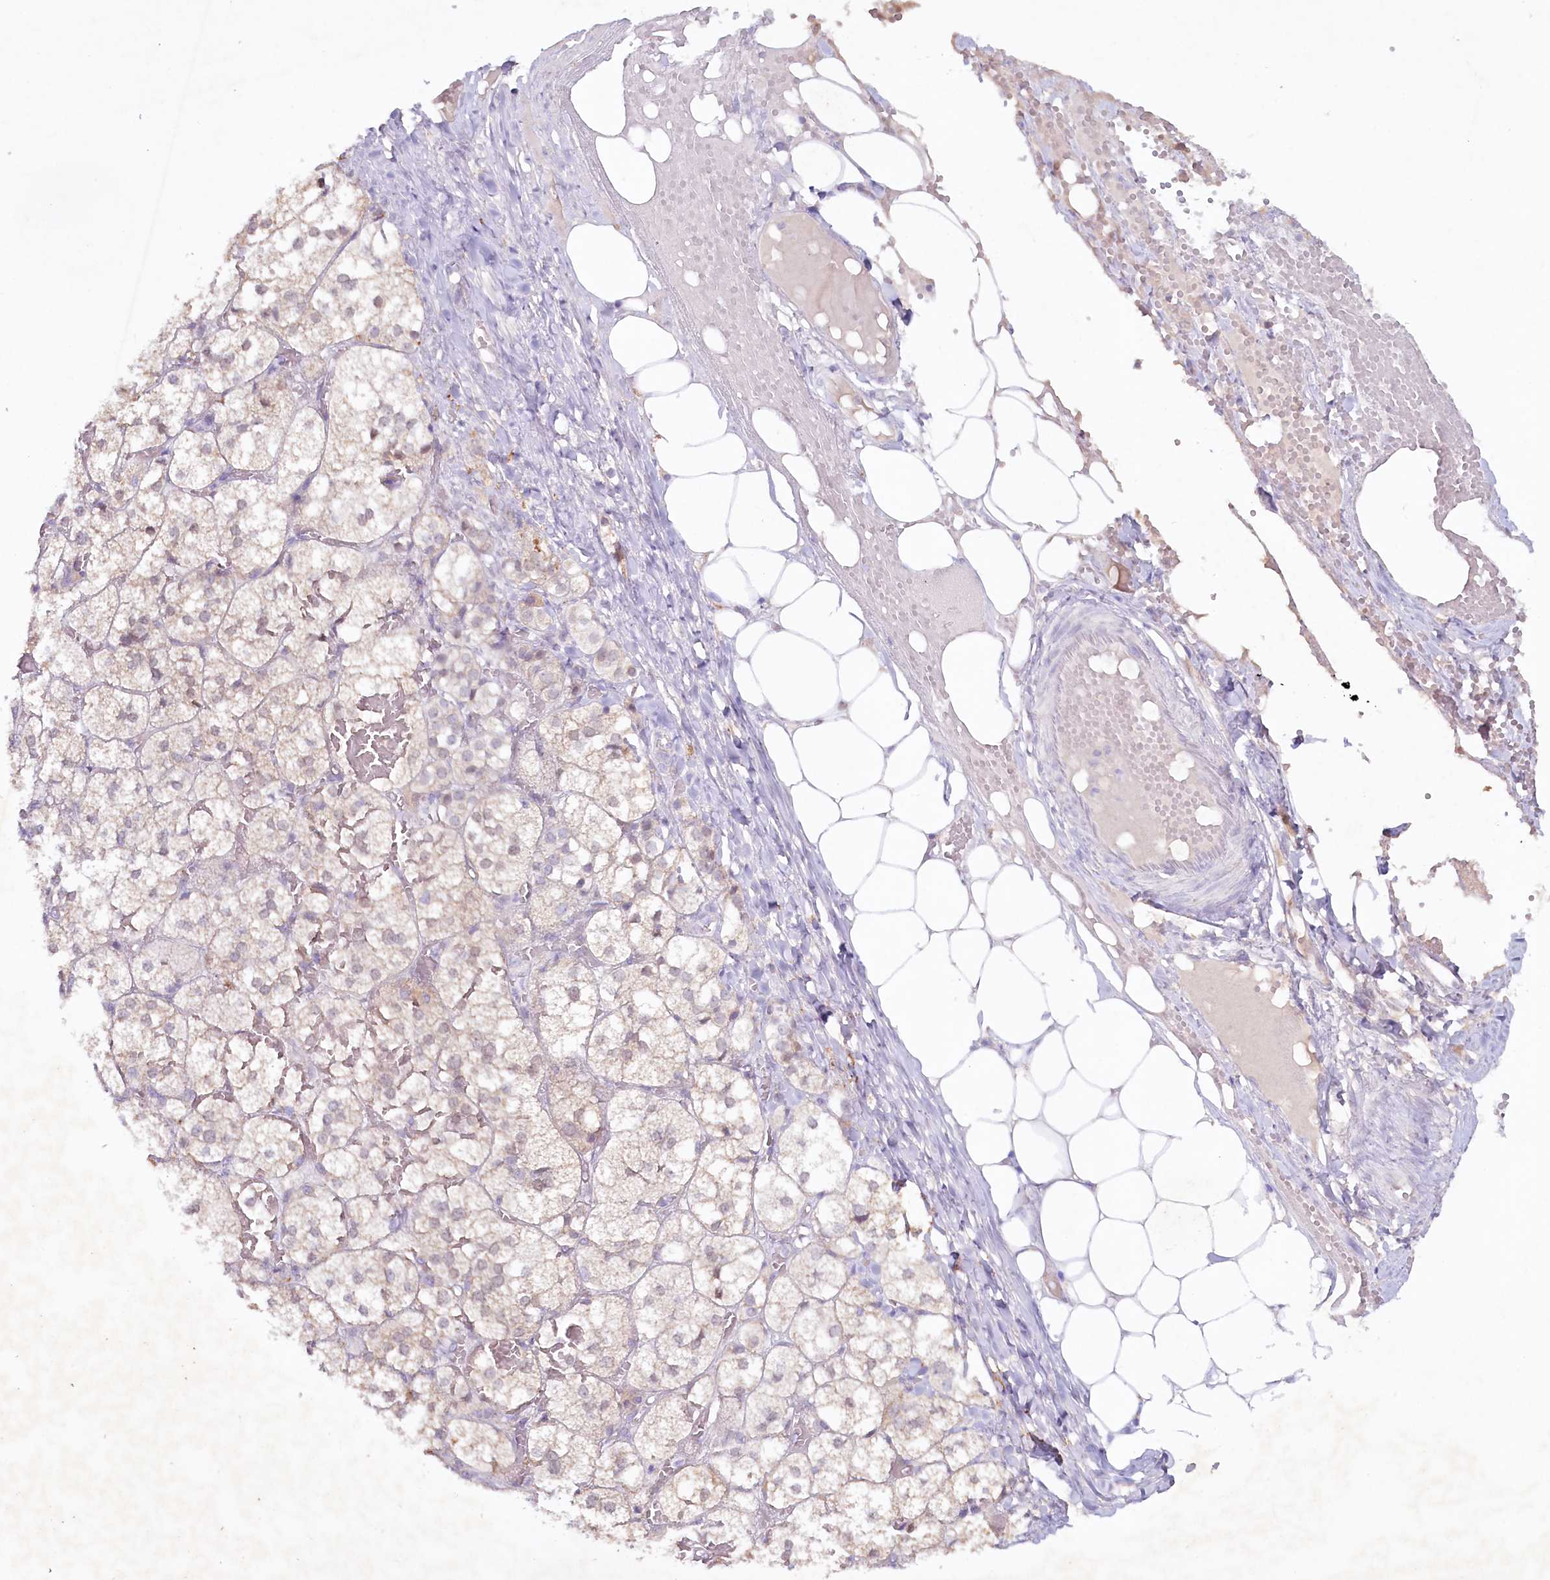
{"staining": {"intensity": "weak", "quantity": "25%-75%", "location": "cytoplasmic/membranous,nuclear"}, "tissue": "adrenal gland", "cell_type": "Glandular cells", "image_type": "normal", "snomed": [{"axis": "morphology", "description": "Normal tissue, NOS"}, {"axis": "topography", "description": "Adrenal gland"}], "caption": "Immunohistochemical staining of normal human adrenal gland shows 25%-75% levels of weak cytoplasmic/membranous,nuclear protein staining in approximately 25%-75% of glandular cells.", "gene": "PSAPL1", "patient": {"sex": "female", "age": 61}}